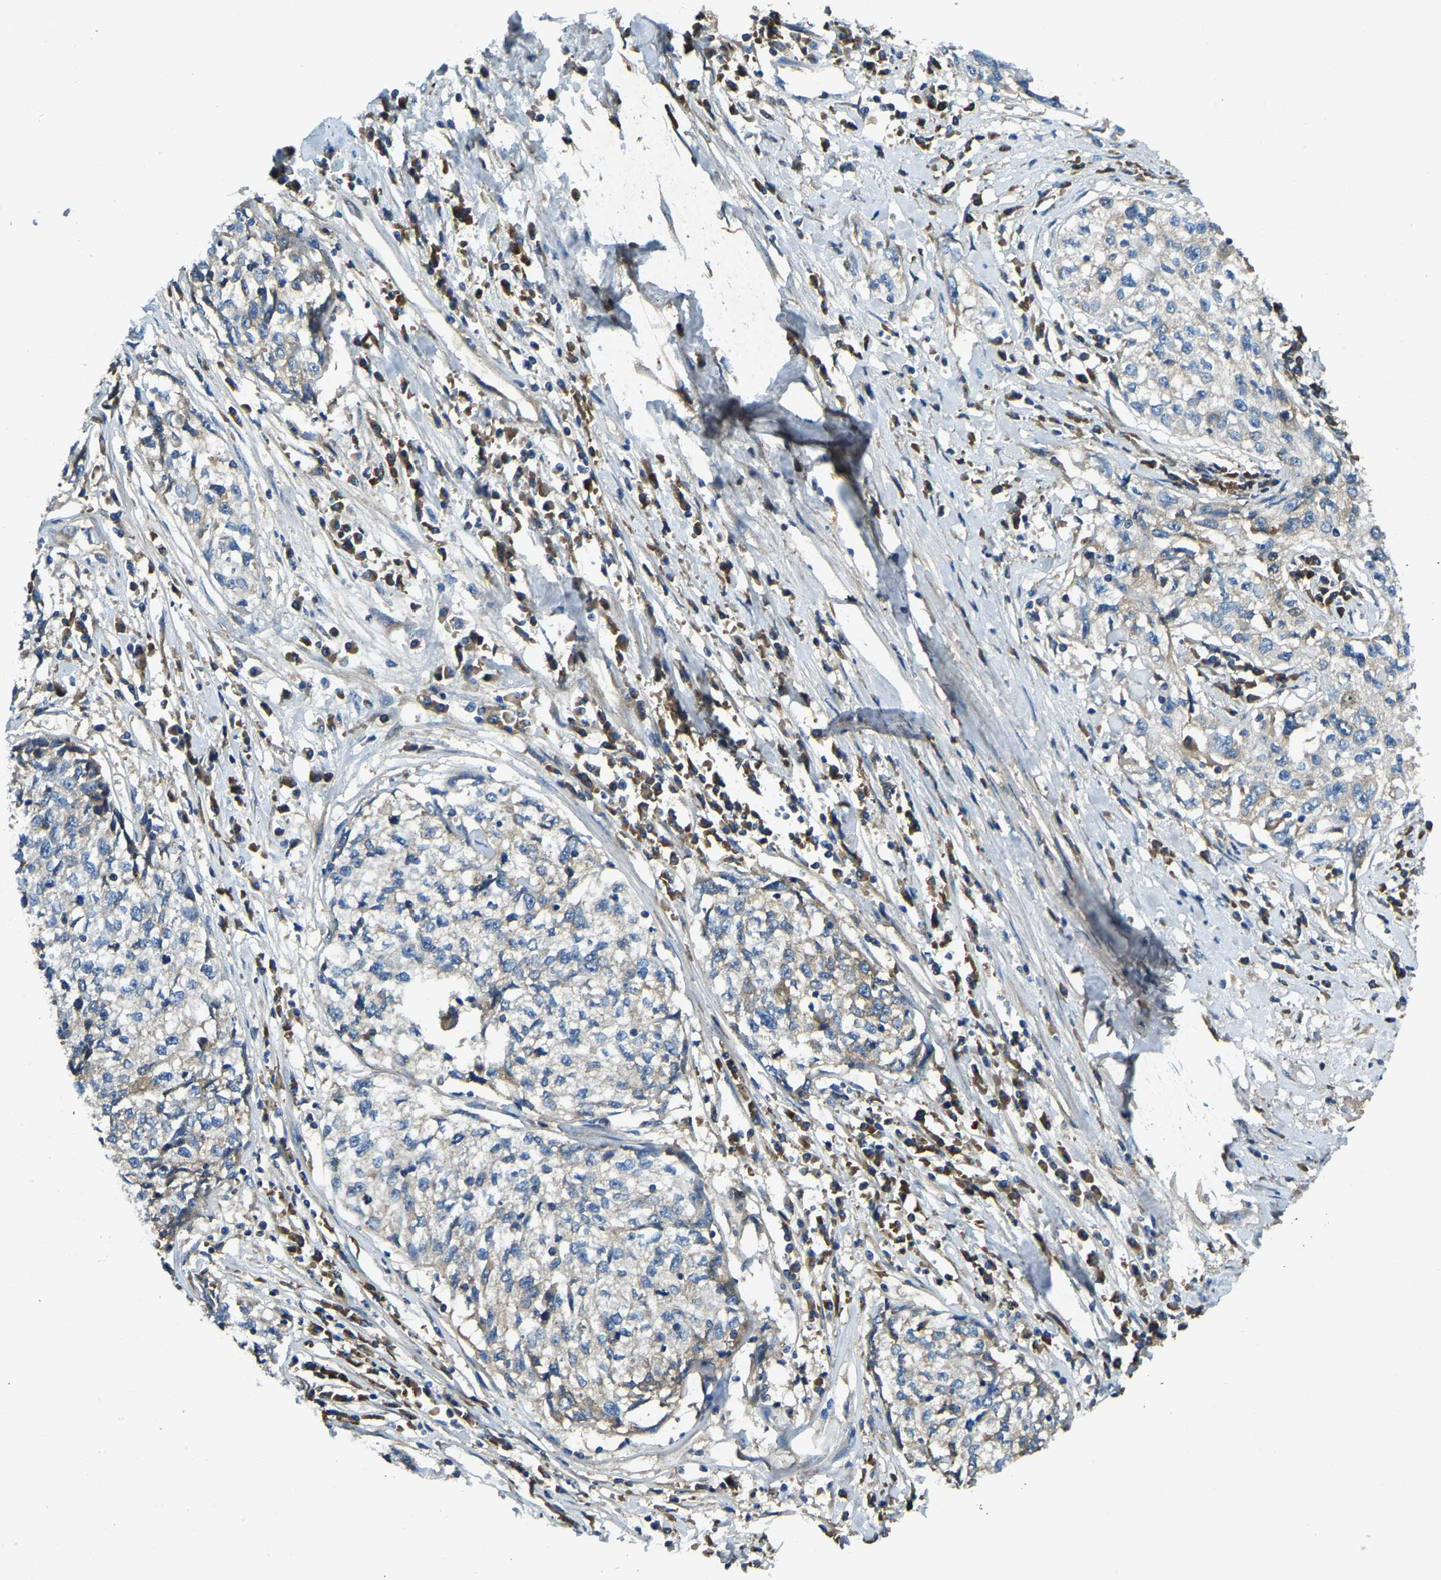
{"staining": {"intensity": "negative", "quantity": "none", "location": "none"}, "tissue": "cervical cancer", "cell_type": "Tumor cells", "image_type": "cancer", "snomed": [{"axis": "morphology", "description": "Squamous cell carcinoma, NOS"}, {"axis": "topography", "description": "Cervix"}], "caption": "The micrograph reveals no significant positivity in tumor cells of cervical squamous cell carcinoma. (DAB (3,3'-diaminobenzidine) immunohistochemistry, high magnification).", "gene": "ATP8B1", "patient": {"sex": "female", "age": 57}}